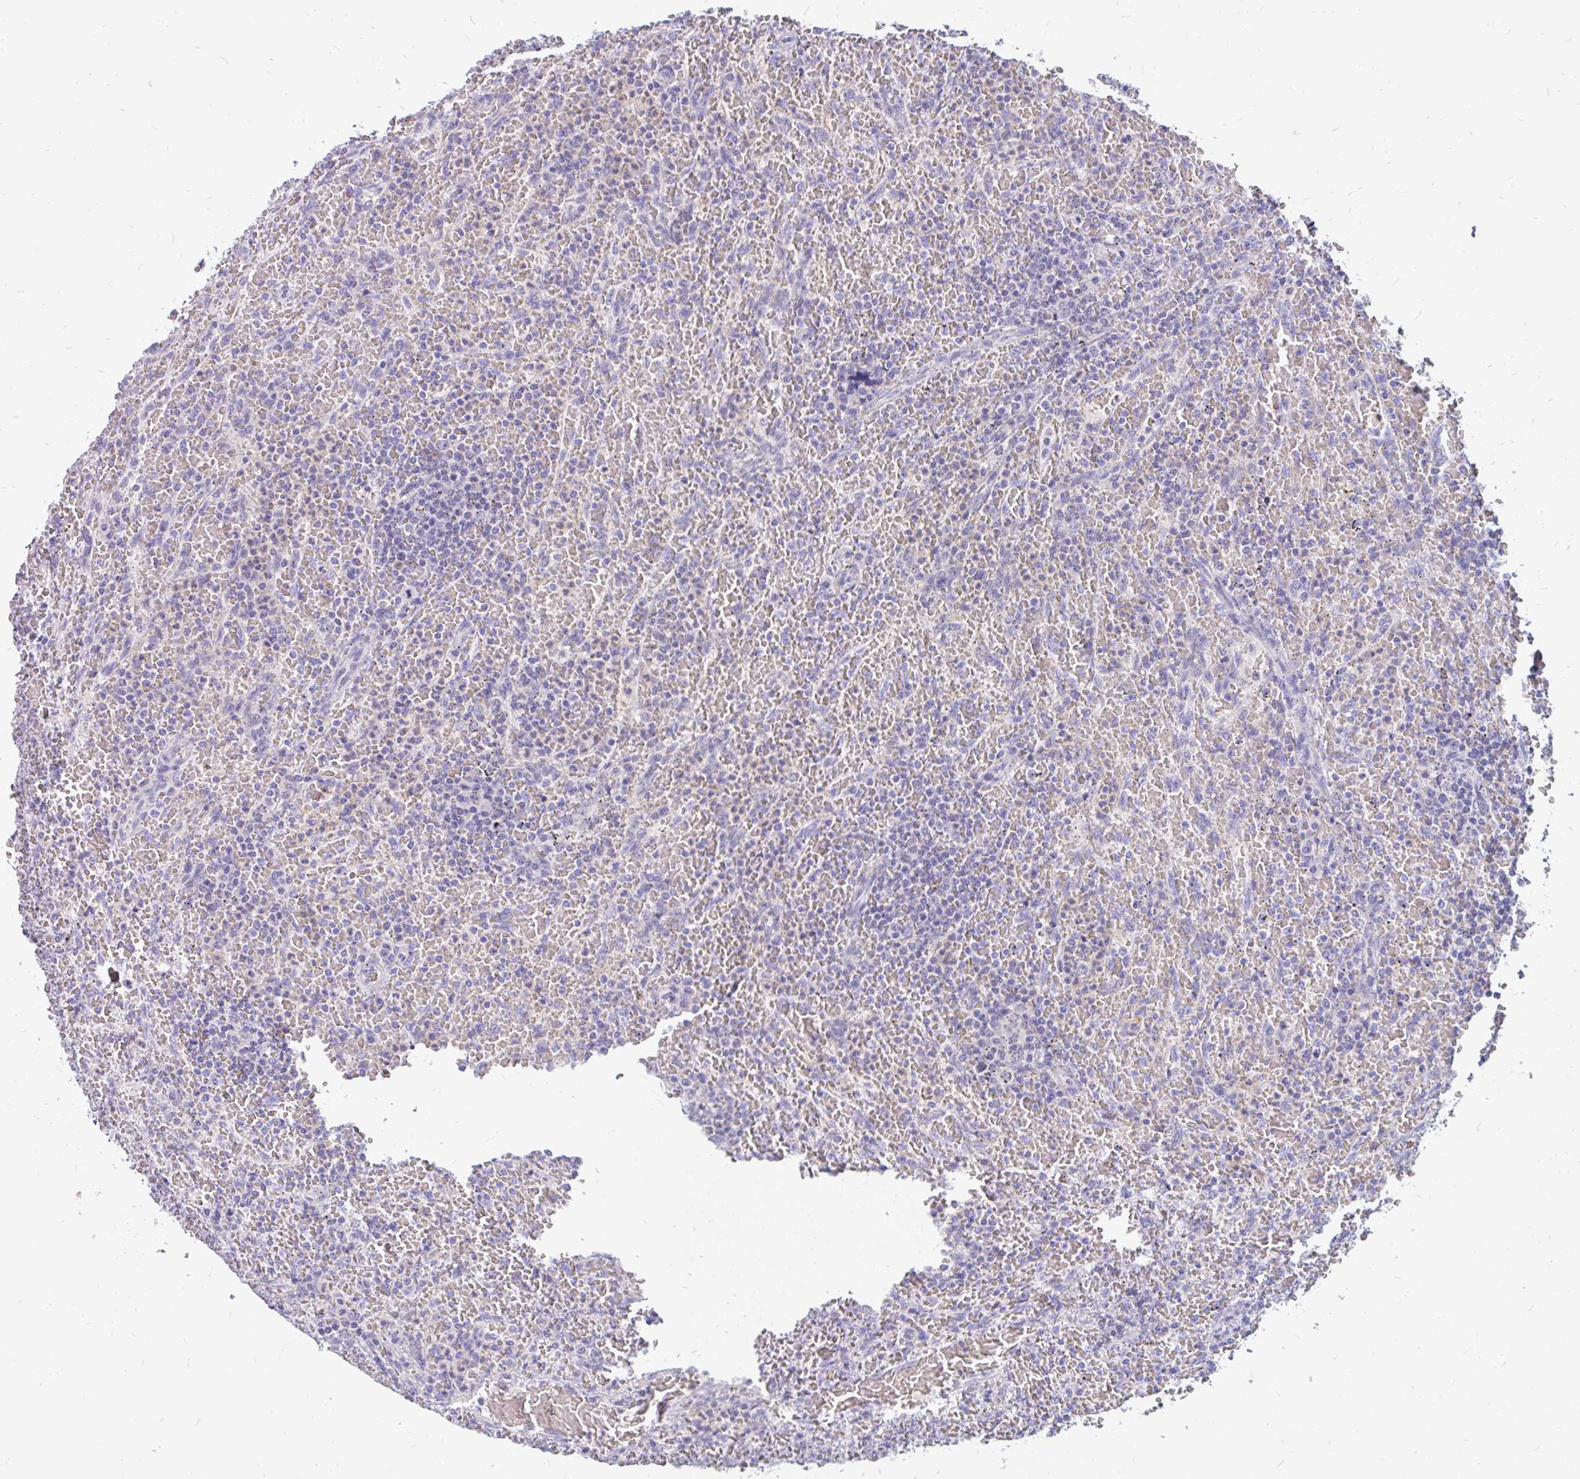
{"staining": {"intensity": "negative", "quantity": "none", "location": "none"}, "tissue": "lymphoma", "cell_type": "Tumor cells", "image_type": "cancer", "snomed": [{"axis": "morphology", "description": "Malignant lymphoma, non-Hodgkin's type, Low grade"}, {"axis": "topography", "description": "Spleen"}], "caption": "Micrograph shows no significant protein positivity in tumor cells of low-grade malignant lymphoma, non-Hodgkin's type.", "gene": "INTS5", "patient": {"sex": "female", "age": 64}}